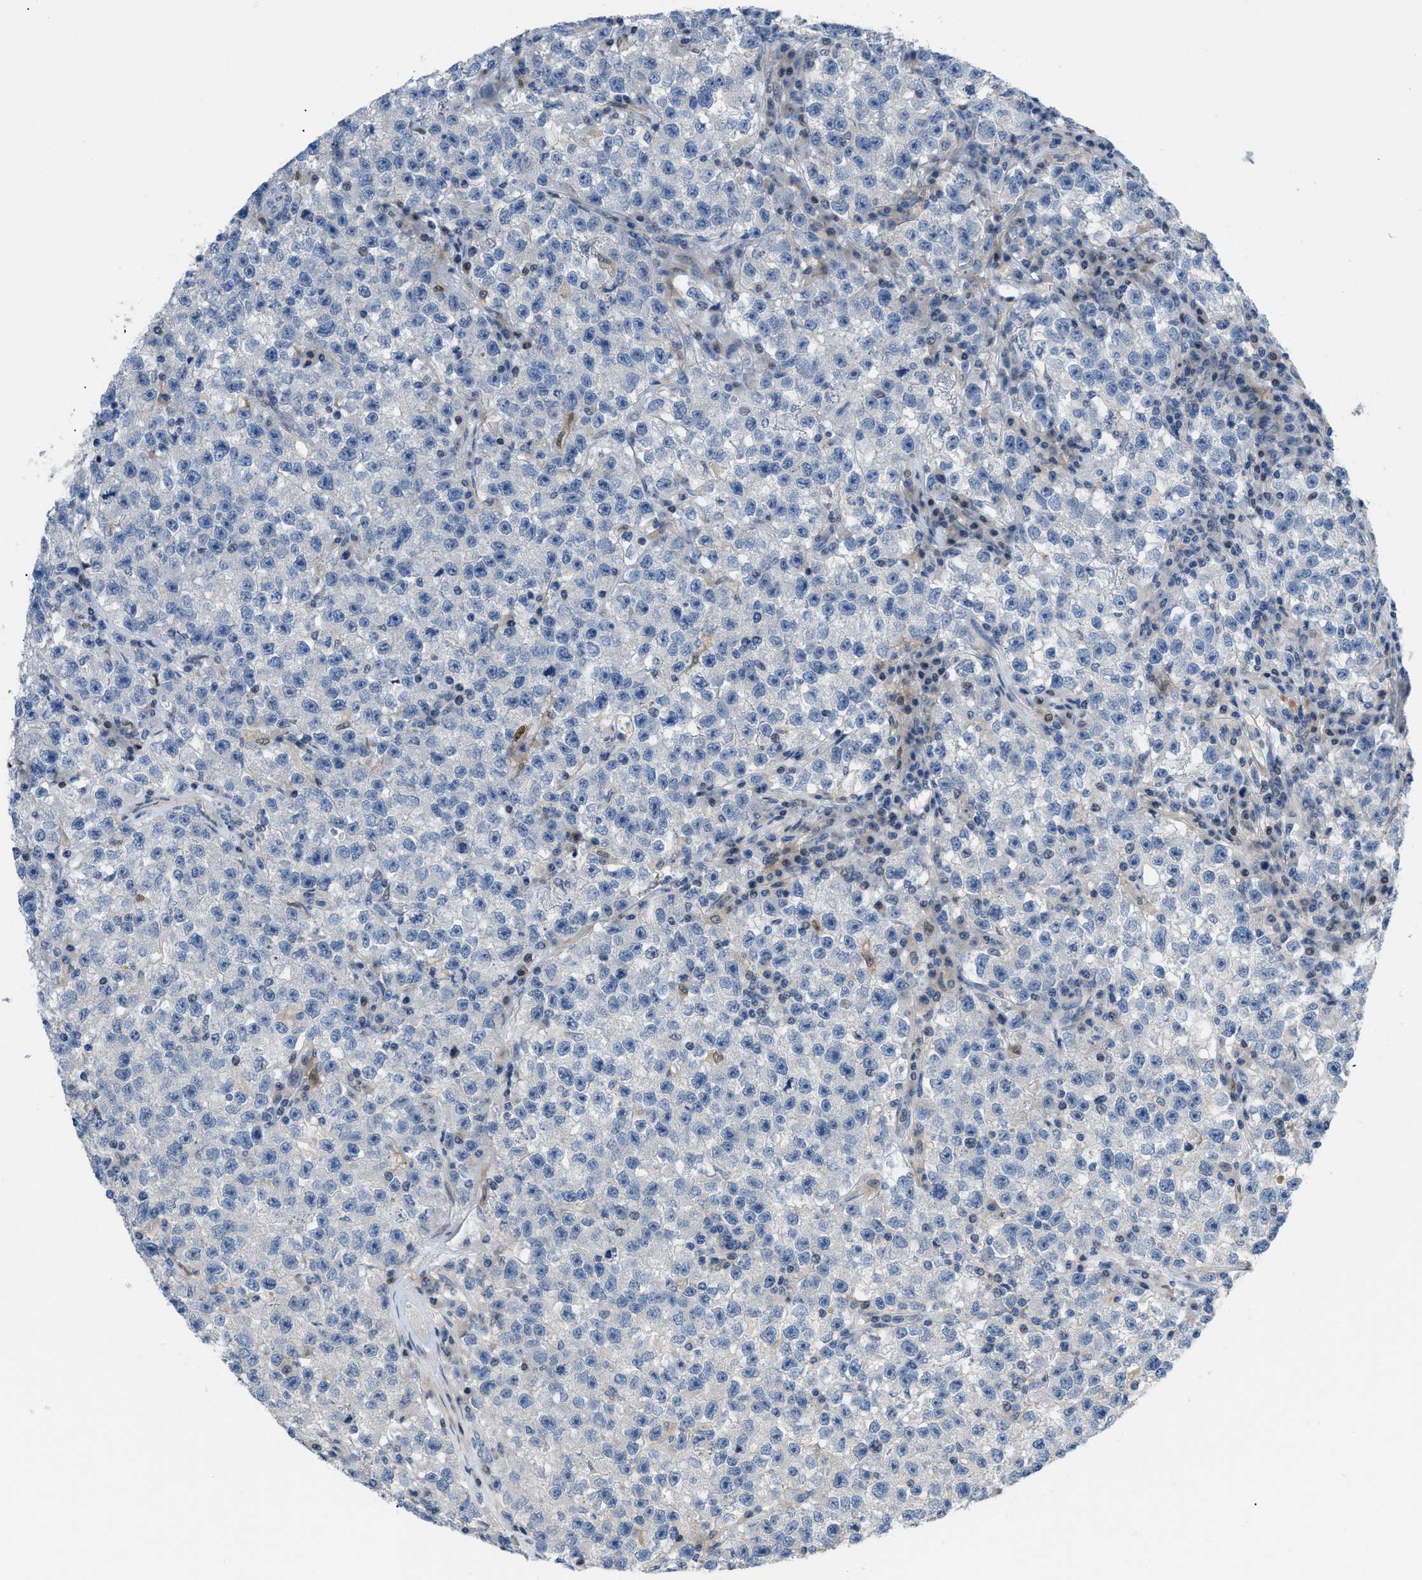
{"staining": {"intensity": "negative", "quantity": "none", "location": "none"}, "tissue": "testis cancer", "cell_type": "Tumor cells", "image_type": "cancer", "snomed": [{"axis": "morphology", "description": "Seminoma, NOS"}, {"axis": "topography", "description": "Testis"}], "caption": "Histopathology image shows no significant protein staining in tumor cells of testis cancer.", "gene": "FDCSP", "patient": {"sex": "male", "age": 22}}